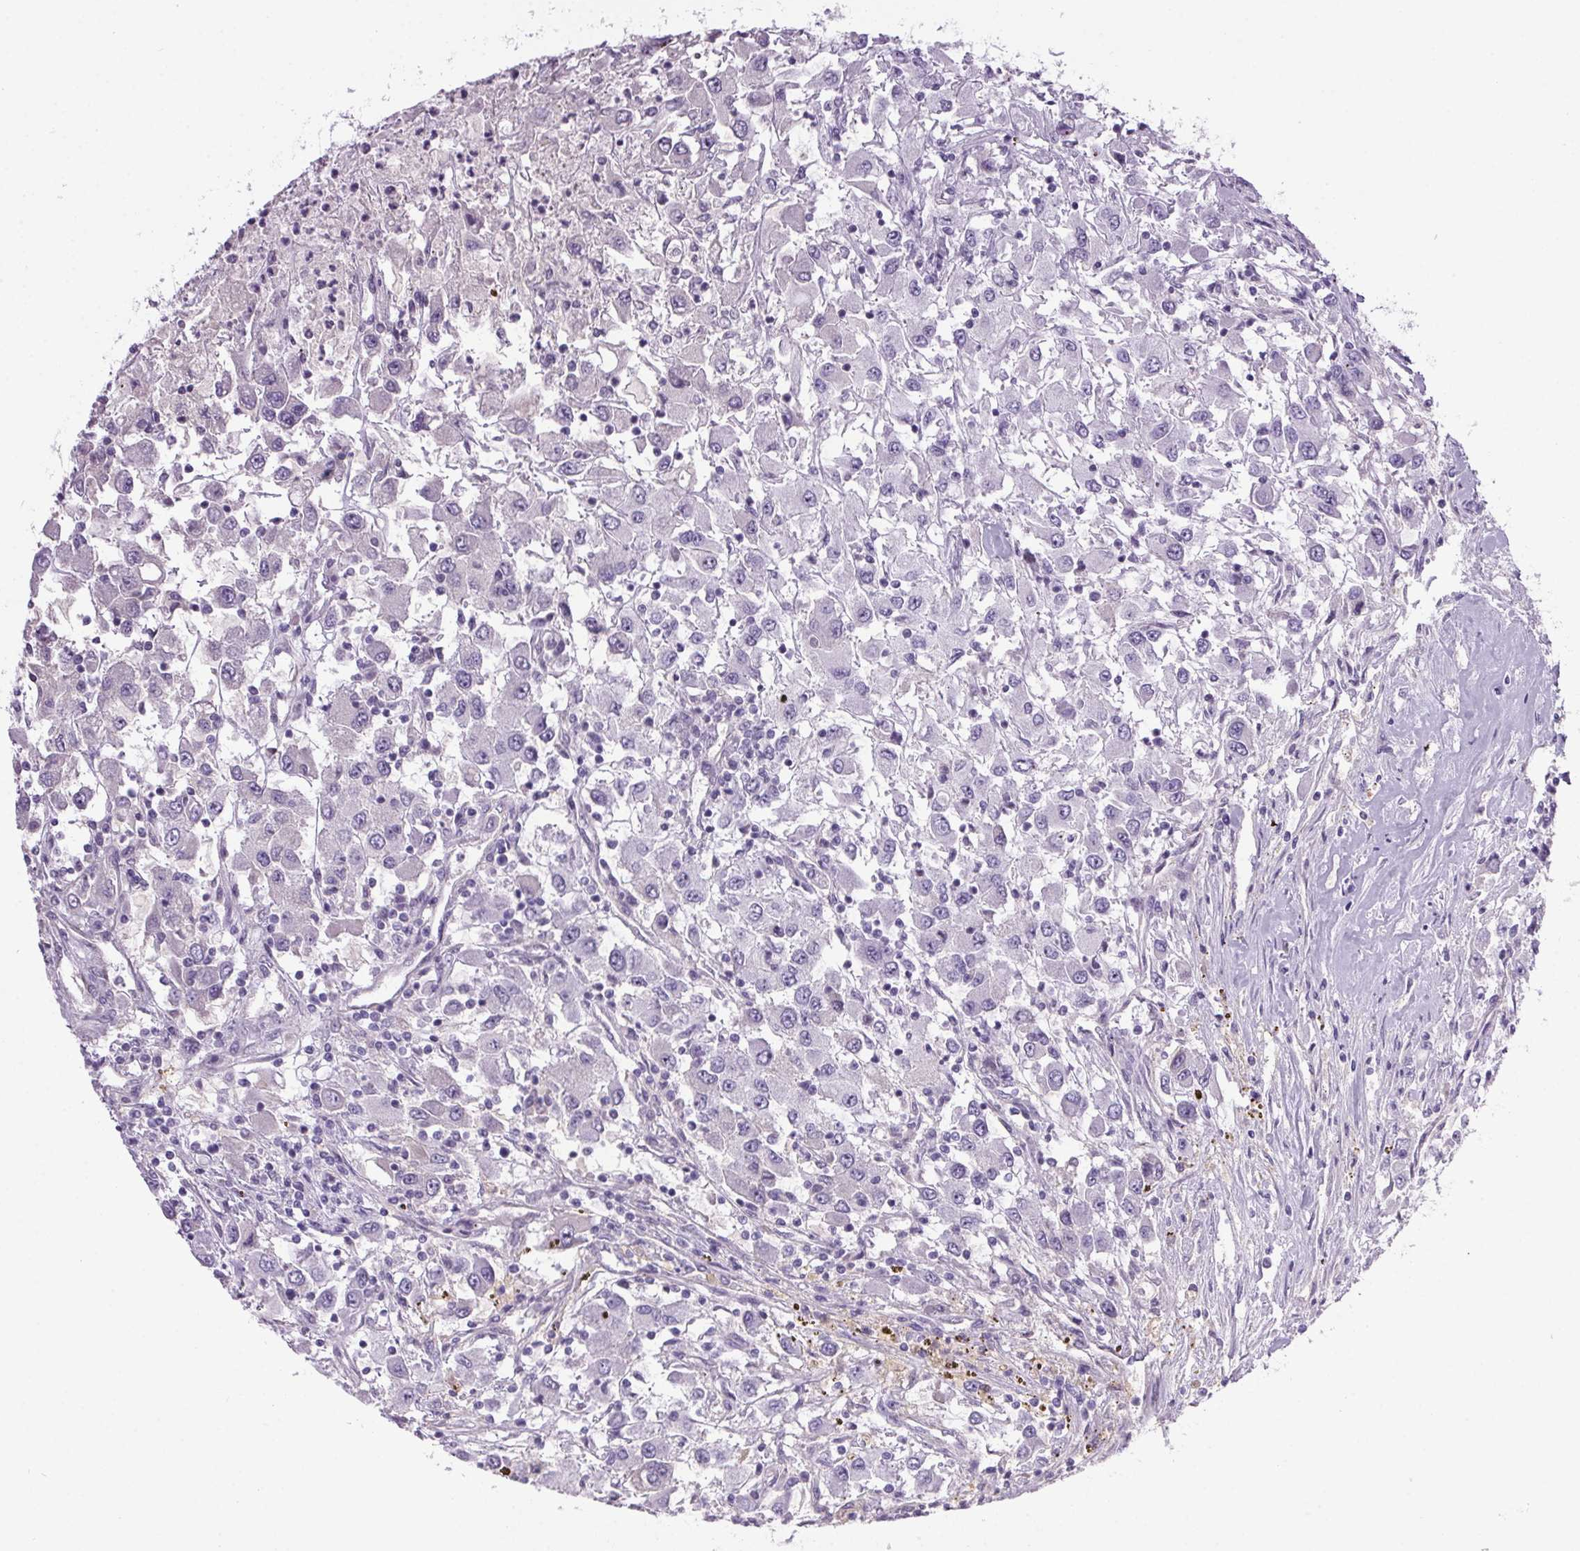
{"staining": {"intensity": "negative", "quantity": "none", "location": "none"}, "tissue": "renal cancer", "cell_type": "Tumor cells", "image_type": "cancer", "snomed": [{"axis": "morphology", "description": "Adenocarcinoma, NOS"}, {"axis": "topography", "description": "Kidney"}], "caption": "Tumor cells show no significant protein staining in adenocarcinoma (renal).", "gene": "APOC4", "patient": {"sex": "female", "age": 67}}